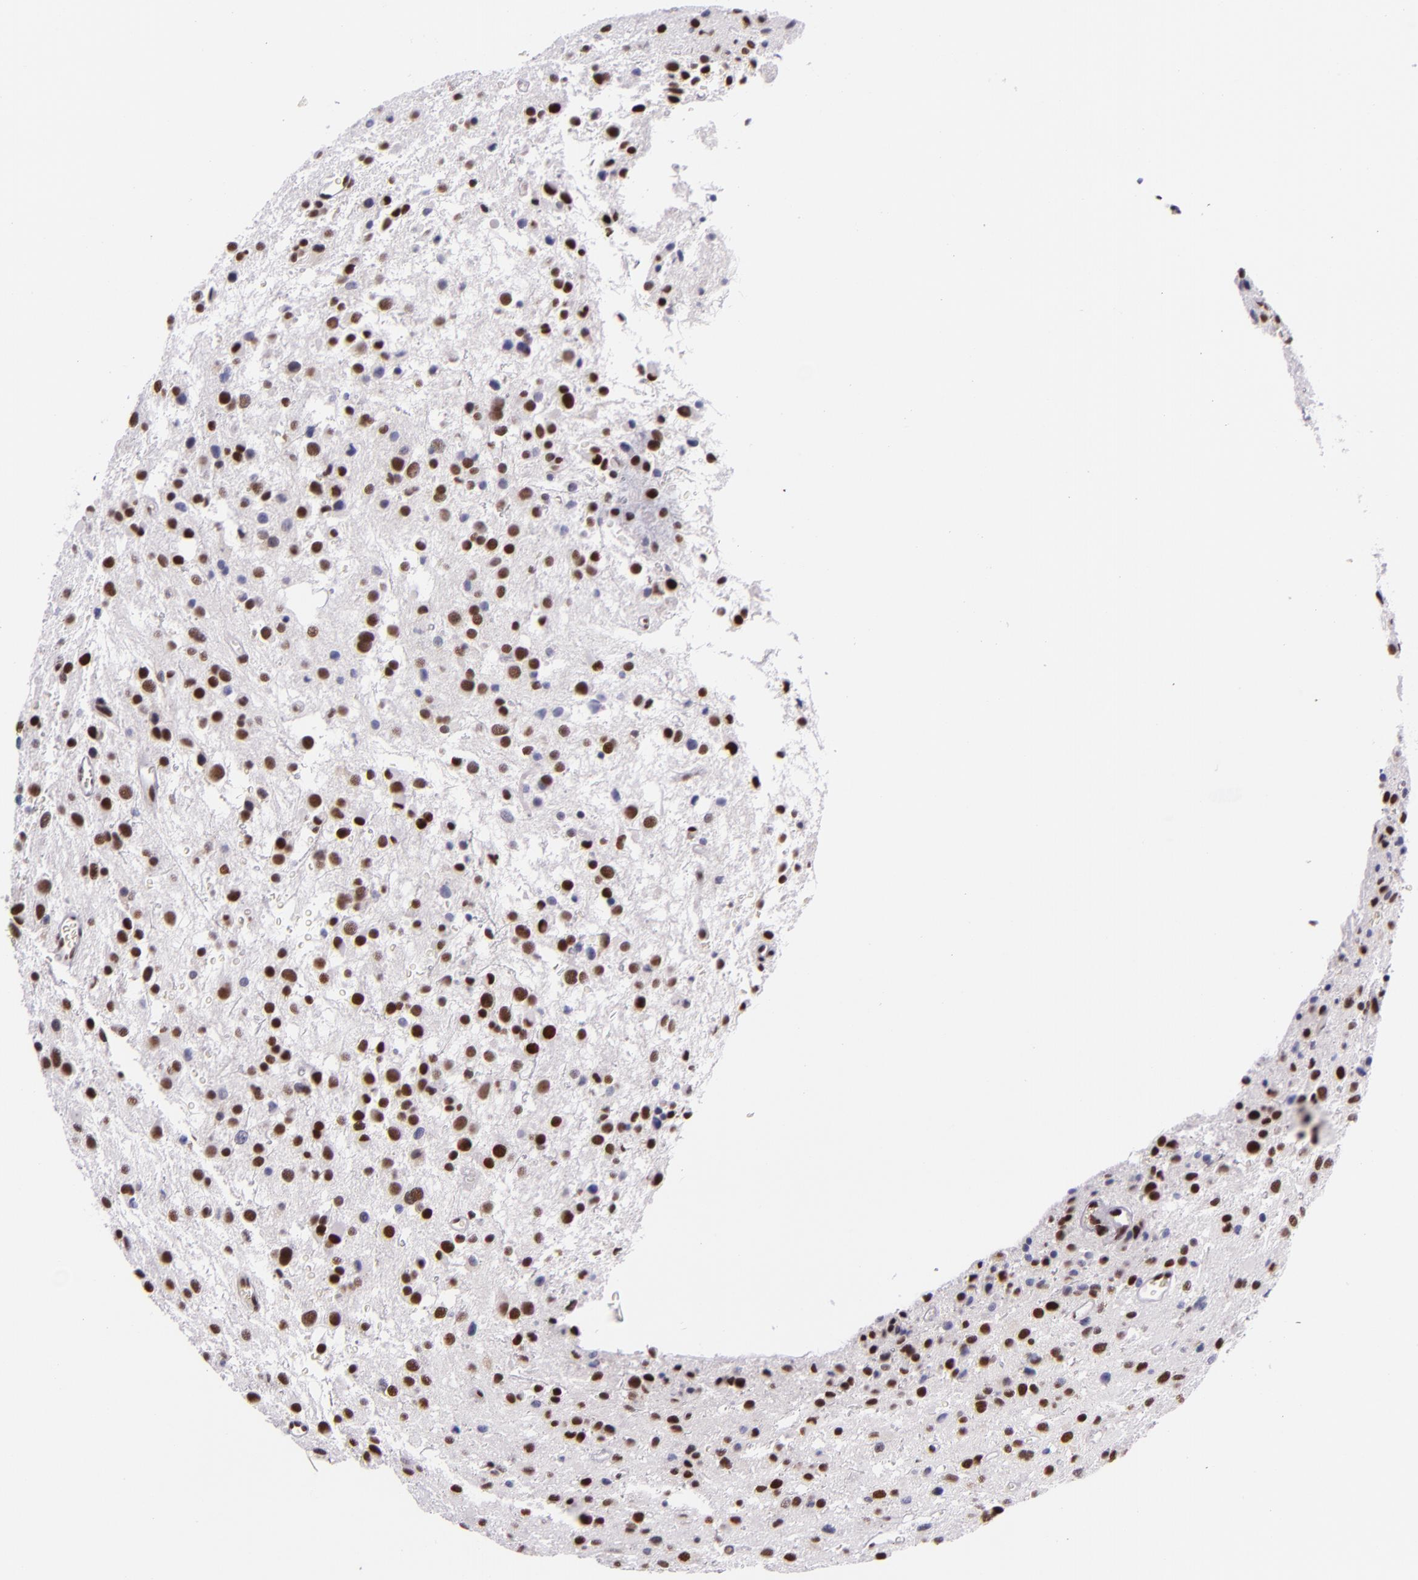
{"staining": {"intensity": "strong", "quantity": ">75%", "location": "nuclear"}, "tissue": "glioma", "cell_type": "Tumor cells", "image_type": "cancer", "snomed": [{"axis": "morphology", "description": "Glioma, malignant, Low grade"}, {"axis": "topography", "description": "Brain"}], "caption": "Low-grade glioma (malignant) was stained to show a protein in brown. There is high levels of strong nuclear expression in approximately >75% of tumor cells.", "gene": "GPKOW", "patient": {"sex": "female", "age": 36}}